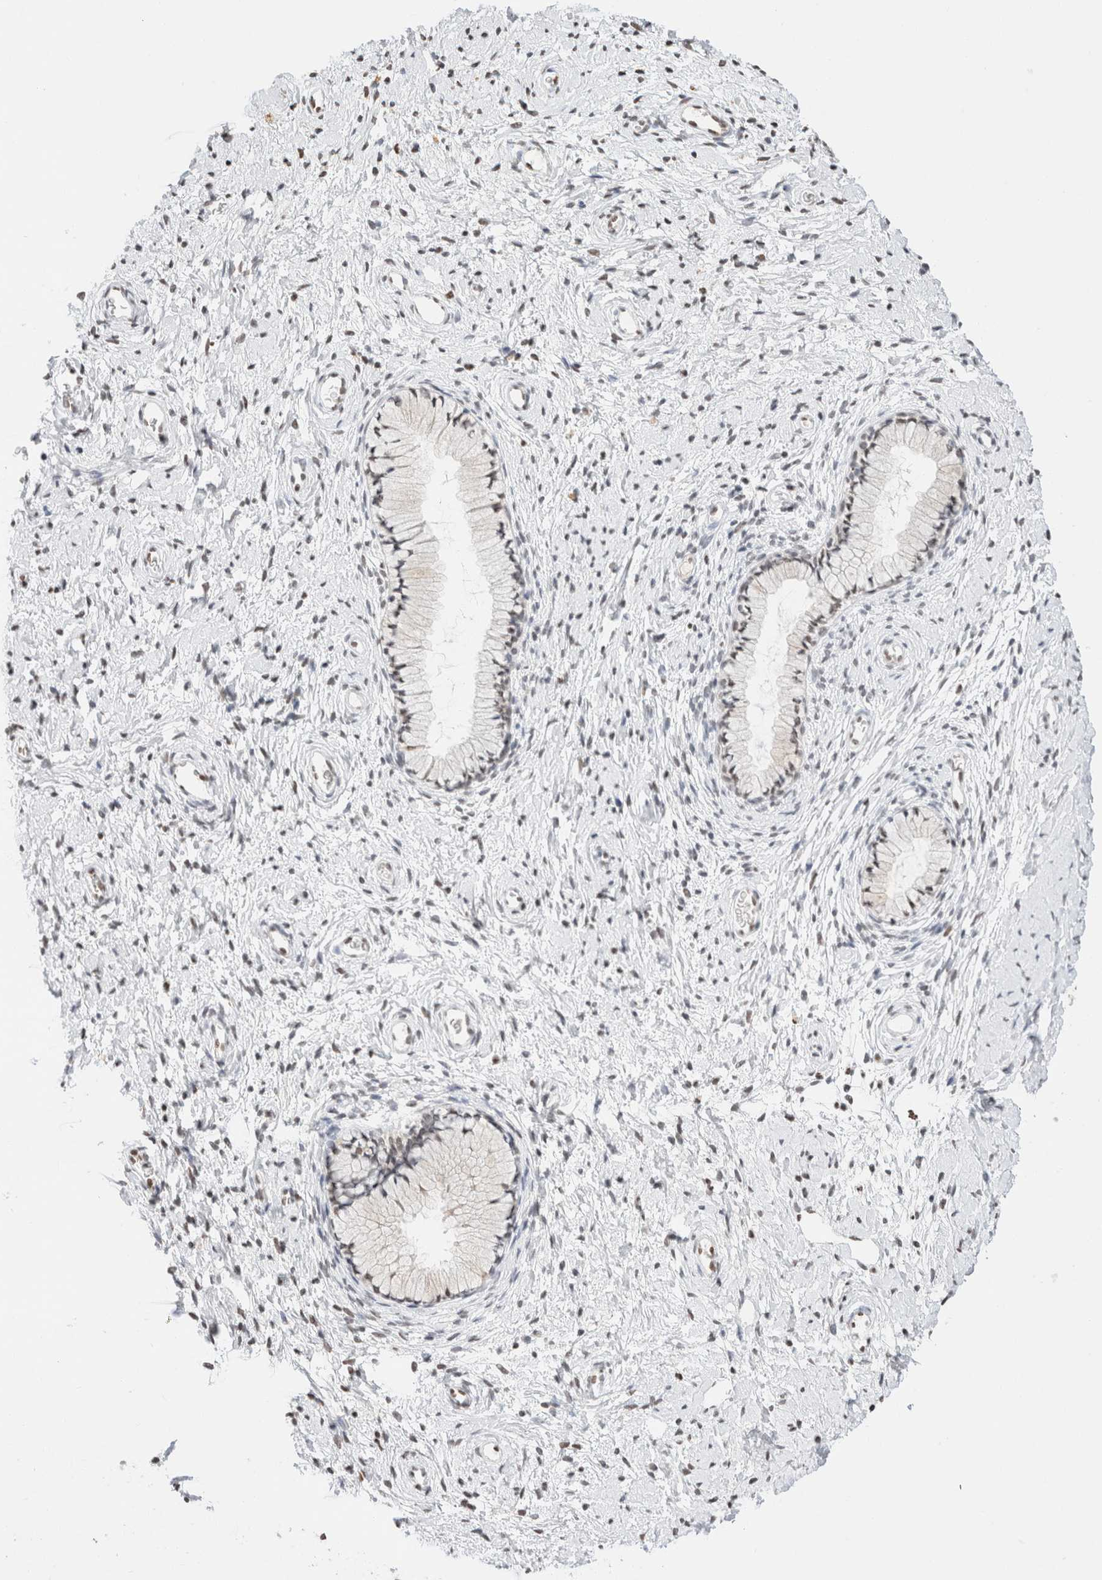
{"staining": {"intensity": "negative", "quantity": "none", "location": "none"}, "tissue": "cervix", "cell_type": "Glandular cells", "image_type": "normal", "snomed": [{"axis": "morphology", "description": "Normal tissue, NOS"}, {"axis": "topography", "description": "Cervix"}], "caption": "A high-resolution micrograph shows IHC staining of unremarkable cervix, which displays no significant positivity in glandular cells.", "gene": "SUPT3H", "patient": {"sex": "female", "age": 72}}